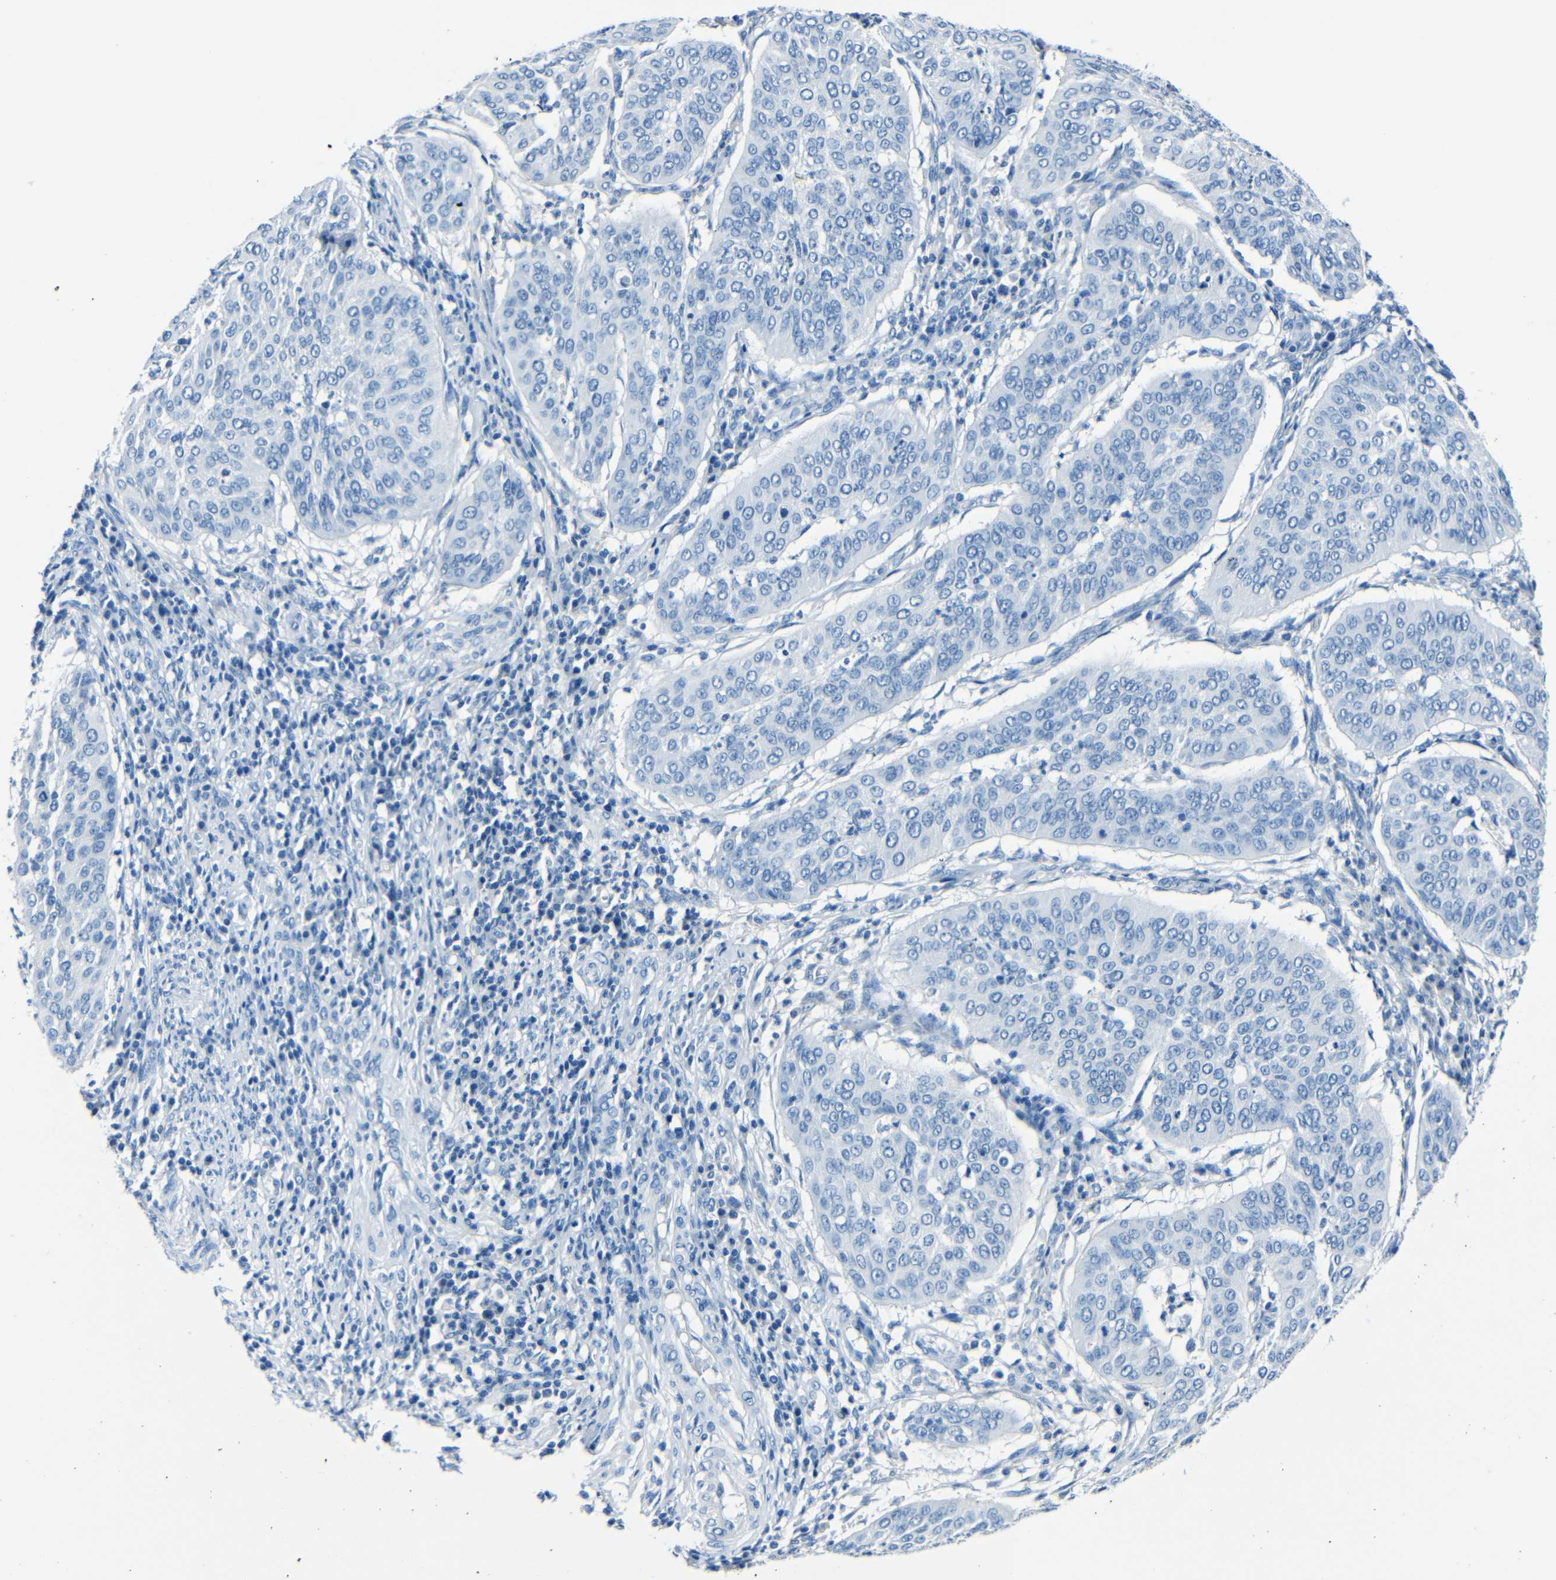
{"staining": {"intensity": "negative", "quantity": "none", "location": "none"}, "tissue": "cervical cancer", "cell_type": "Tumor cells", "image_type": "cancer", "snomed": [{"axis": "morphology", "description": "Normal tissue, NOS"}, {"axis": "morphology", "description": "Squamous cell carcinoma, NOS"}, {"axis": "topography", "description": "Cervix"}], "caption": "A high-resolution histopathology image shows immunohistochemistry staining of cervical cancer, which displays no significant expression in tumor cells.", "gene": "FBN2", "patient": {"sex": "female", "age": 39}}